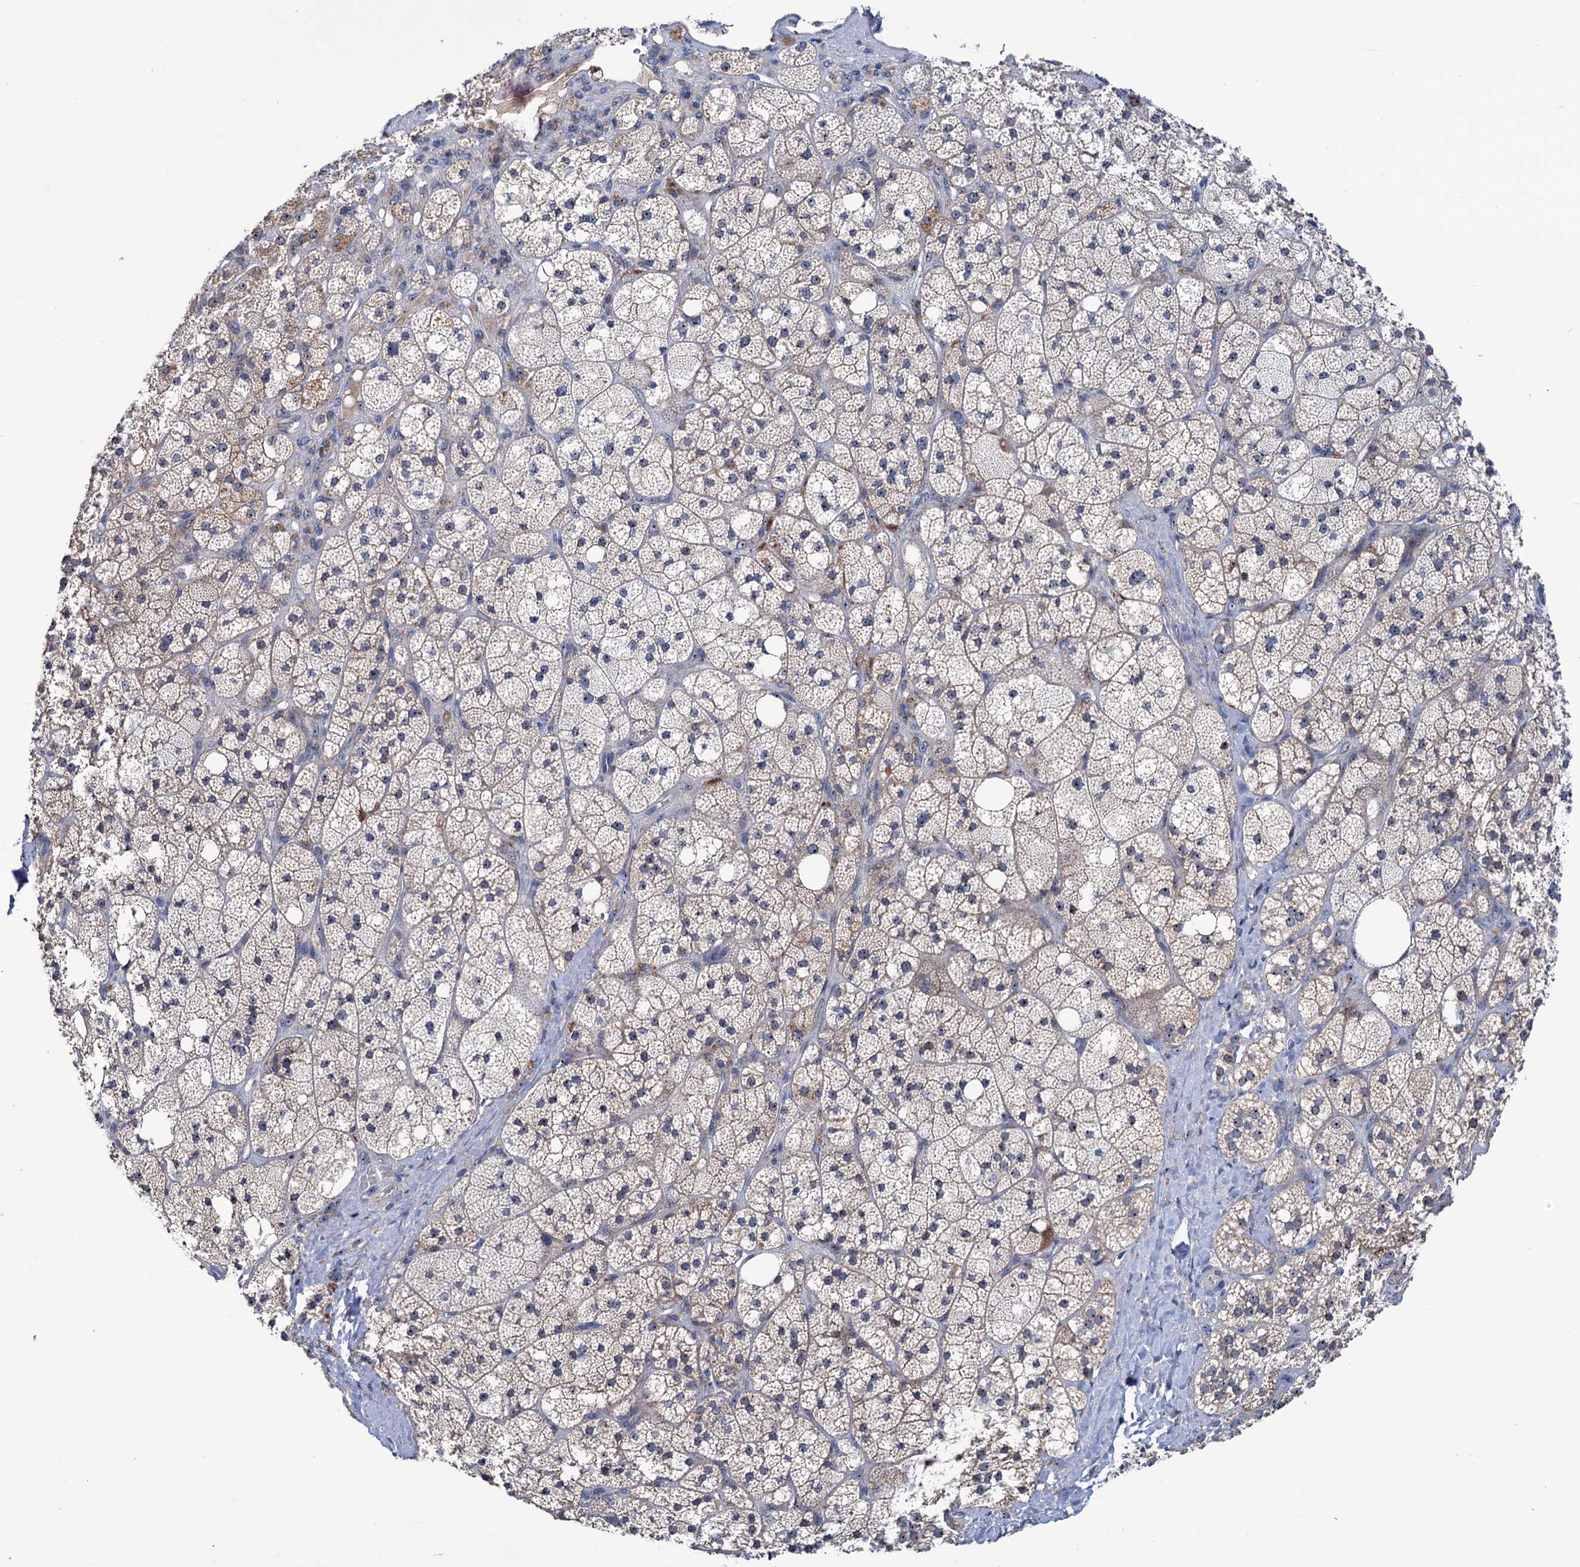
{"staining": {"intensity": "weak", "quantity": "25%-75%", "location": "cytoplasmic/membranous,nuclear"}, "tissue": "adrenal gland", "cell_type": "Glandular cells", "image_type": "normal", "snomed": [{"axis": "morphology", "description": "Normal tissue, NOS"}, {"axis": "topography", "description": "Adrenal gland"}], "caption": "High-power microscopy captured an IHC image of unremarkable adrenal gland, revealing weak cytoplasmic/membranous,nuclear staining in approximately 25%-75% of glandular cells.", "gene": "HTR3B", "patient": {"sex": "male", "age": 61}}